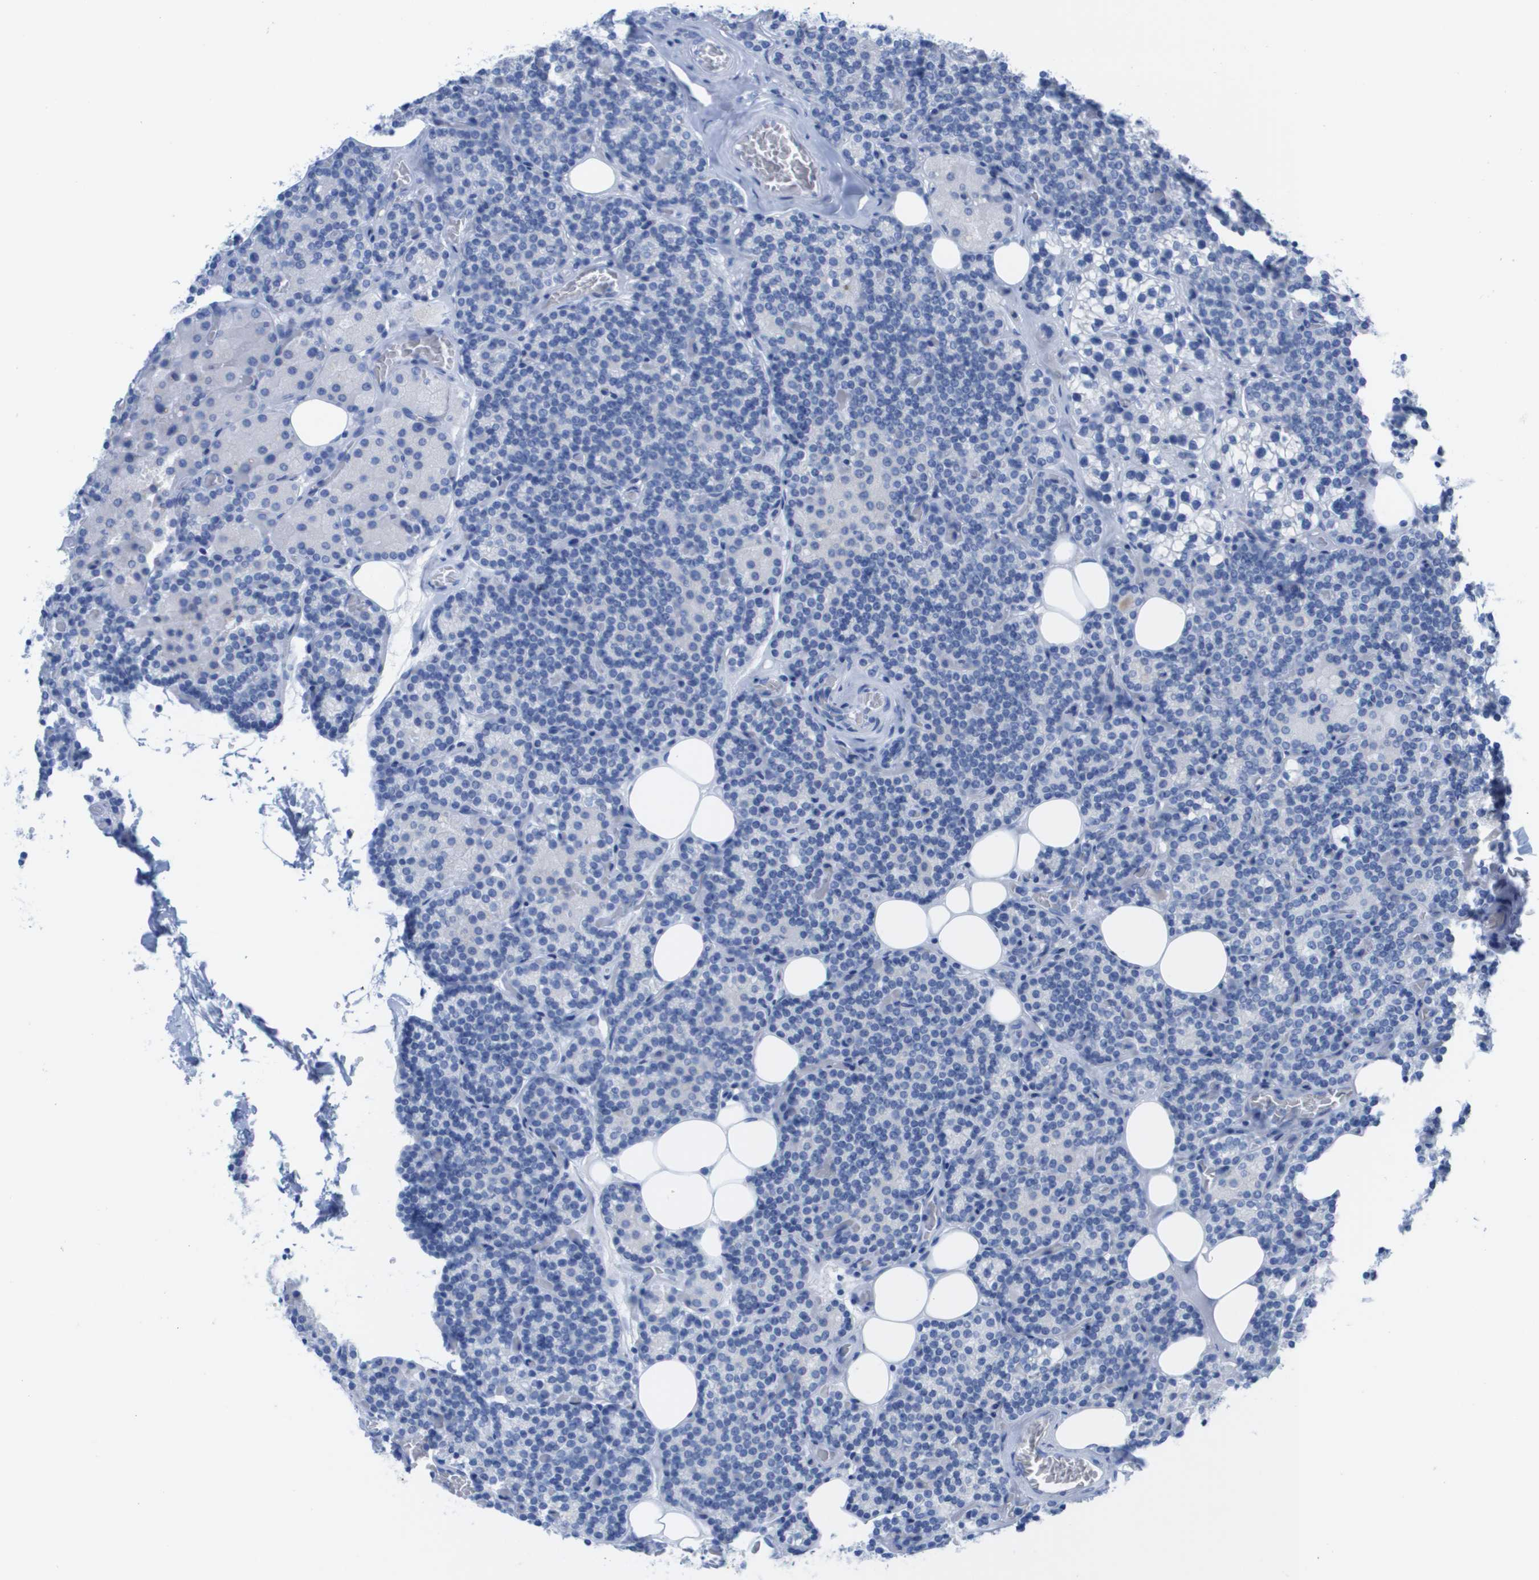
{"staining": {"intensity": "negative", "quantity": "none", "location": "none"}, "tissue": "parathyroid gland", "cell_type": "Glandular cells", "image_type": "normal", "snomed": [{"axis": "morphology", "description": "Normal tissue, NOS"}, {"axis": "morphology", "description": "Adenoma, NOS"}, {"axis": "topography", "description": "Parathyroid gland"}], "caption": "A high-resolution image shows immunohistochemistry (IHC) staining of benign parathyroid gland, which reveals no significant expression in glandular cells. The staining was performed using DAB to visualize the protein expression in brown, while the nuclei were stained in blue with hematoxylin (Magnification: 20x).", "gene": "KCNA3", "patient": {"sex": "female", "age": 54}}